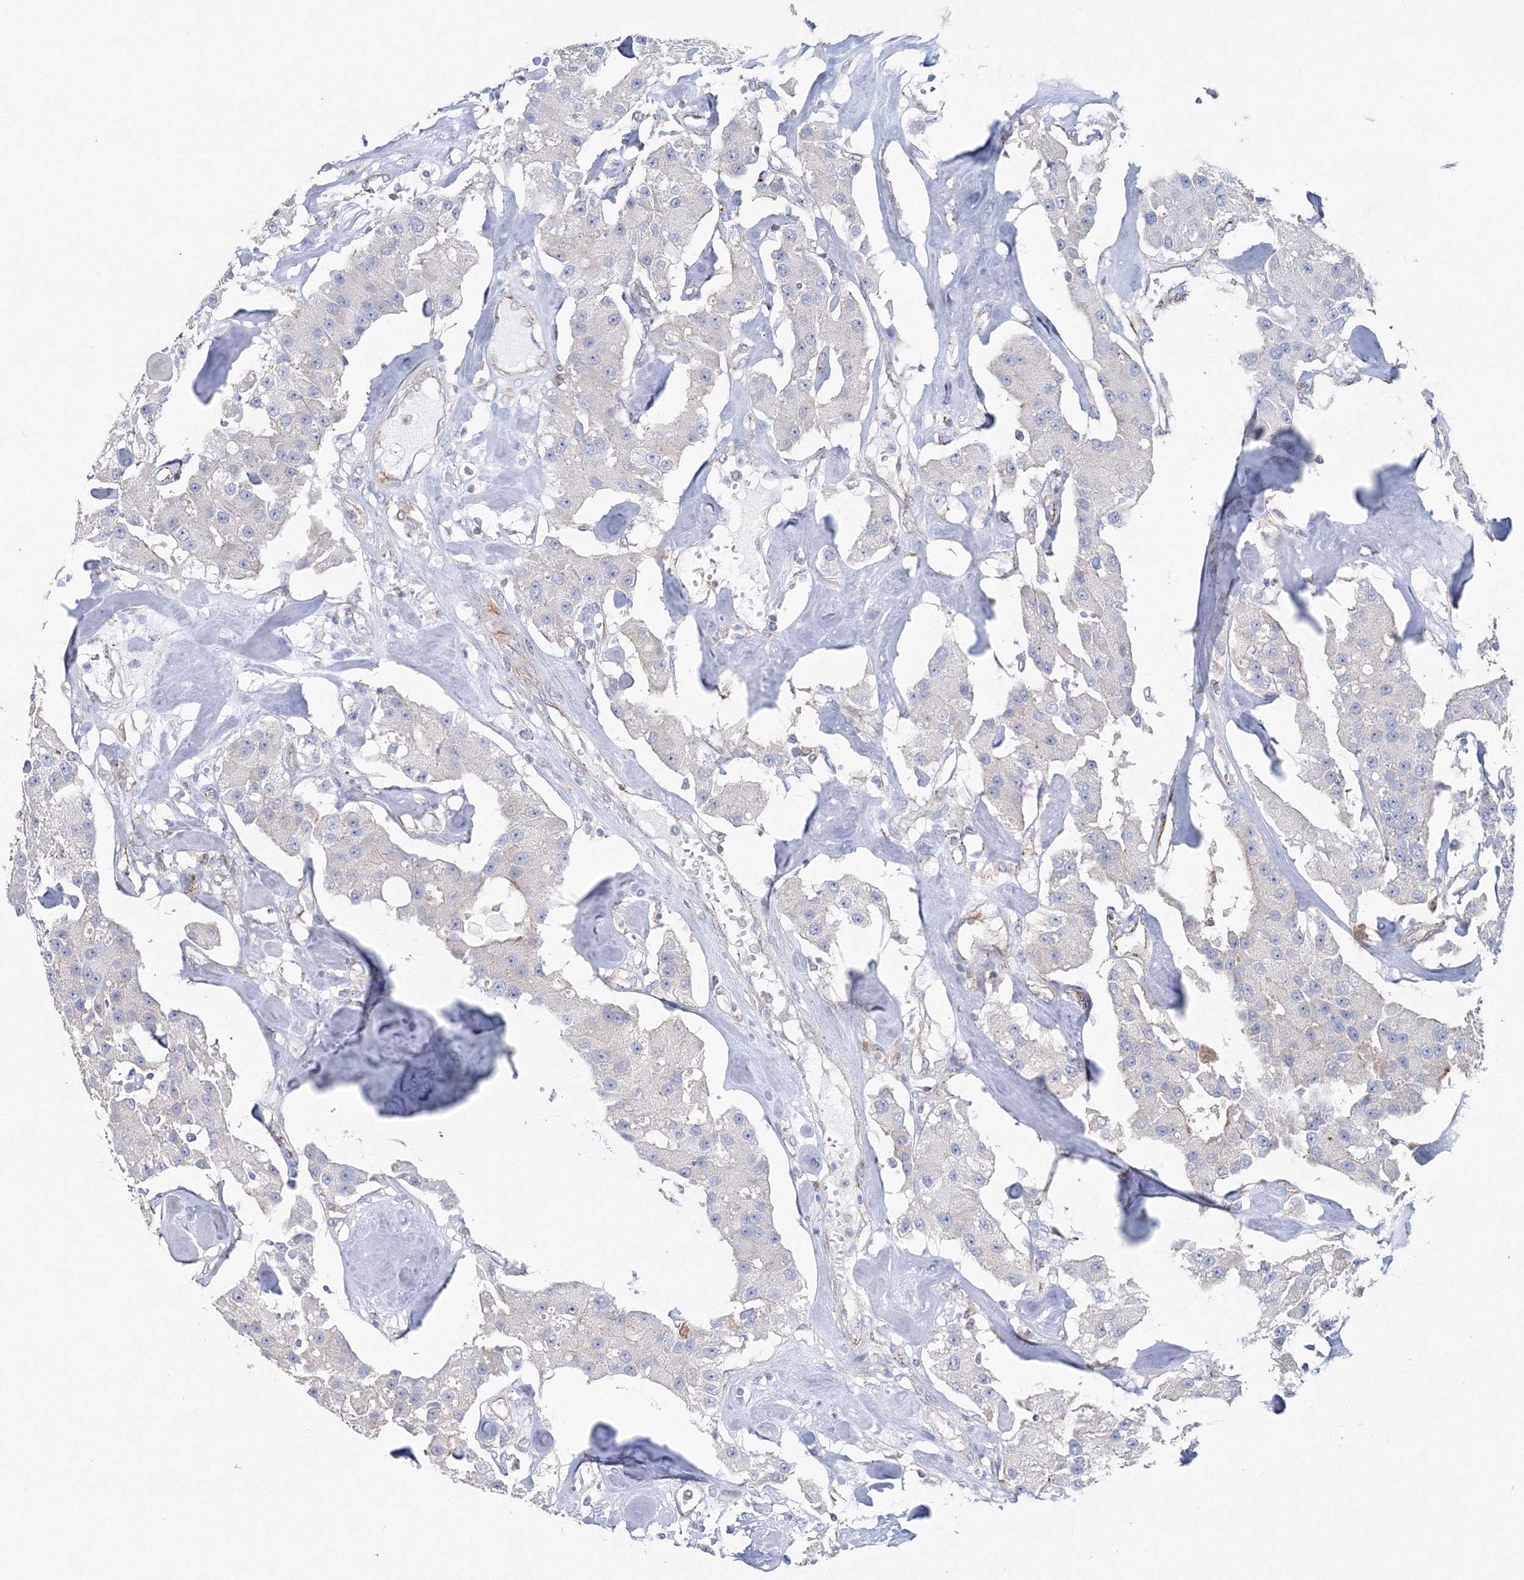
{"staining": {"intensity": "negative", "quantity": "none", "location": "none"}, "tissue": "carcinoid", "cell_type": "Tumor cells", "image_type": "cancer", "snomed": [{"axis": "morphology", "description": "Carcinoid, malignant, NOS"}, {"axis": "topography", "description": "Pancreas"}], "caption": "The micrograph displays no significant positivity in tumor cells of carcinoid (malignant). The staining is performed using DAB brown chromogen with nuclei counter-stained in using hematoxylin.", "gene": "GGA2", "patient": {"sex": "male", "age": 41}}